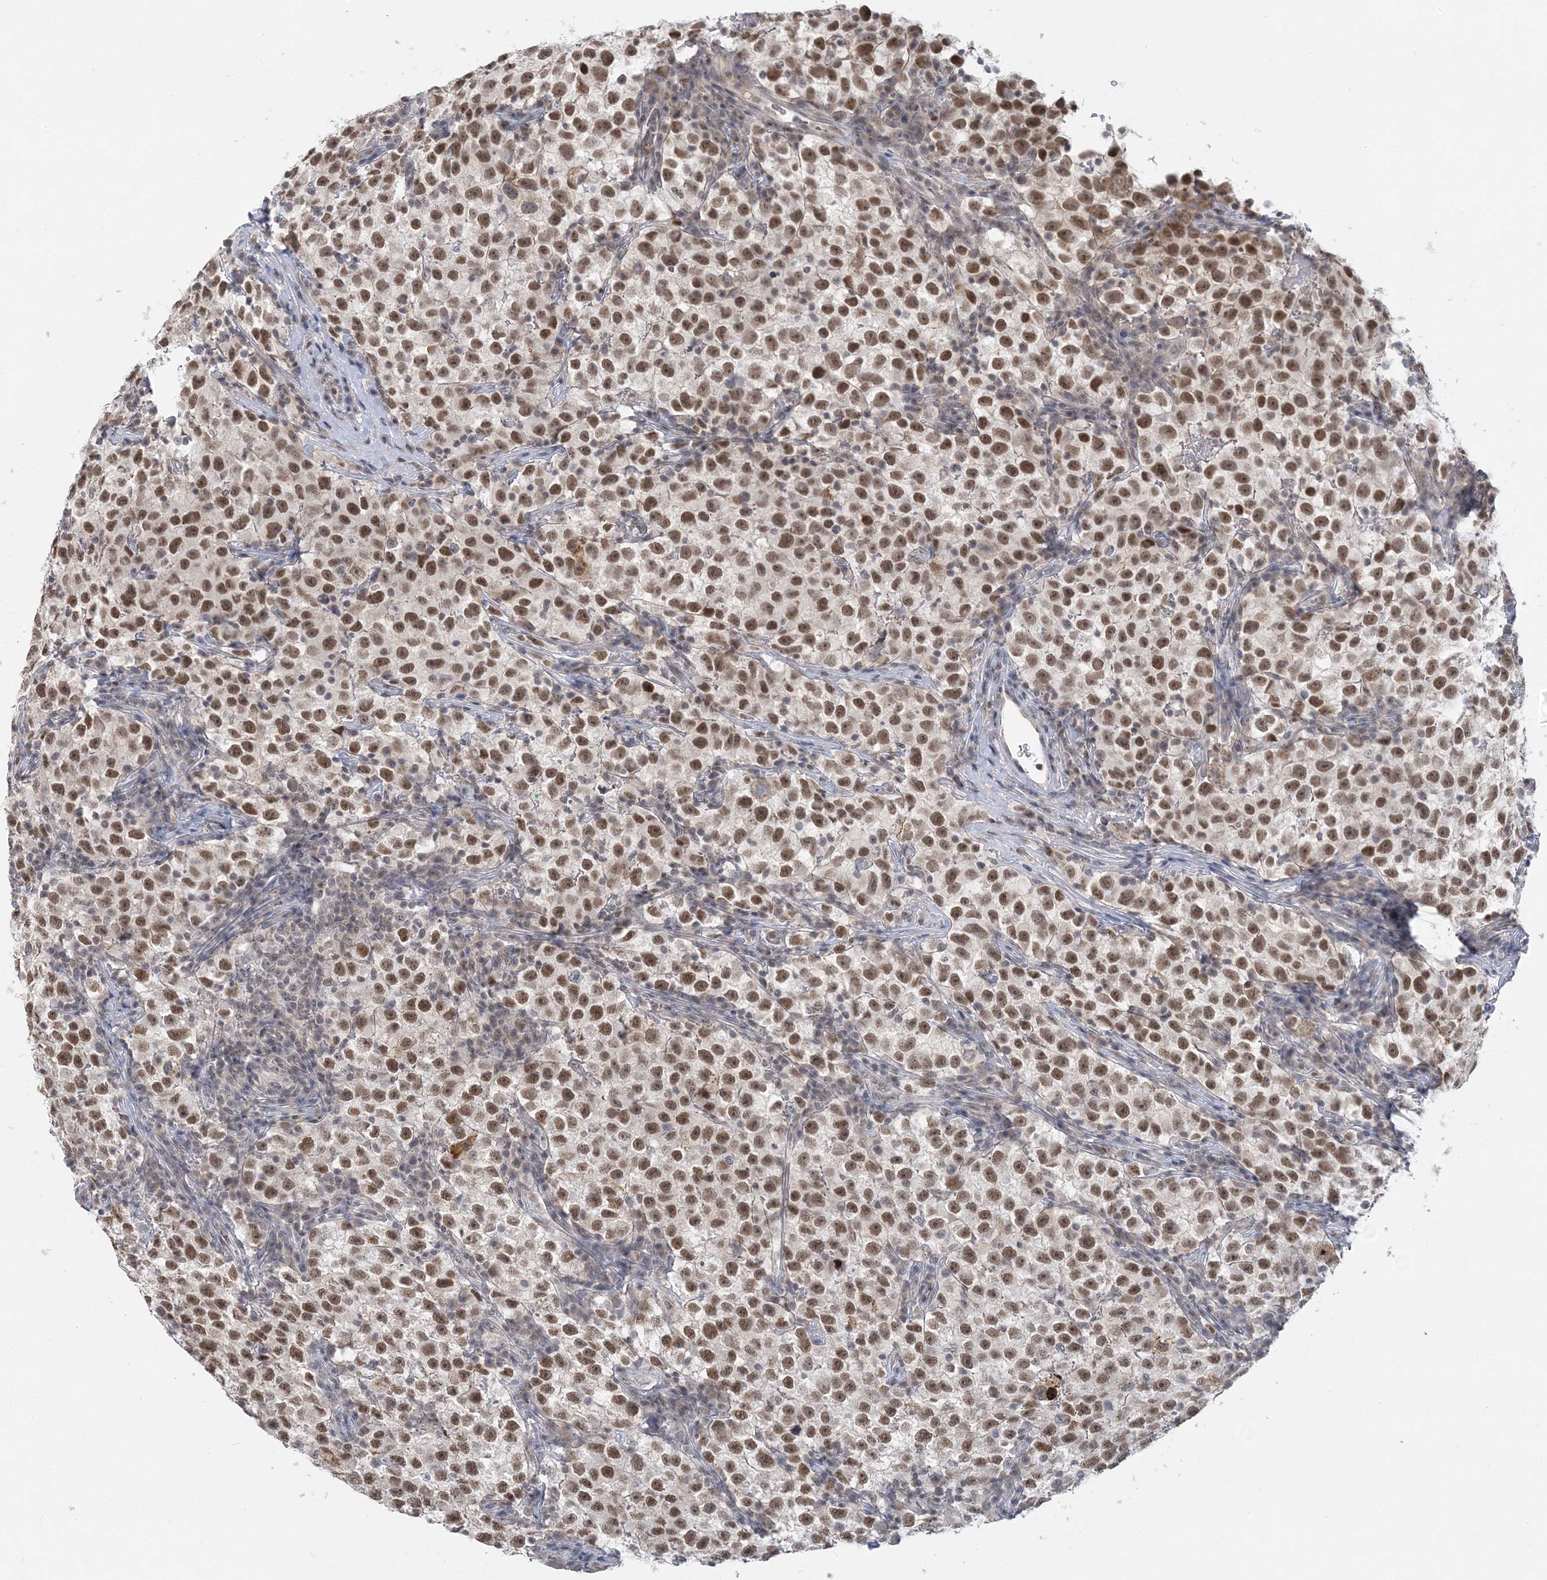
{"staining": {"intensity": "moderate", "quantity": ">75%", "location": "nuclear"}, "tissue": "testis cancer", "cell_type": "Tumor cells", "image_type": "cancer", "snomed": [{"axis": "morphology", "description": "Seminoma, NOS"}, {"axis": "topography", "description": "Testis"}], "caption": "This photomicrograph shows immunohistochemistry (IHC) staining of testis cancer (seminoma), with medium moderate nuclear staining in about >75% of tumor cells.", "gene": "KMT2D", "patient": {"sex": "male", "age": 22}}